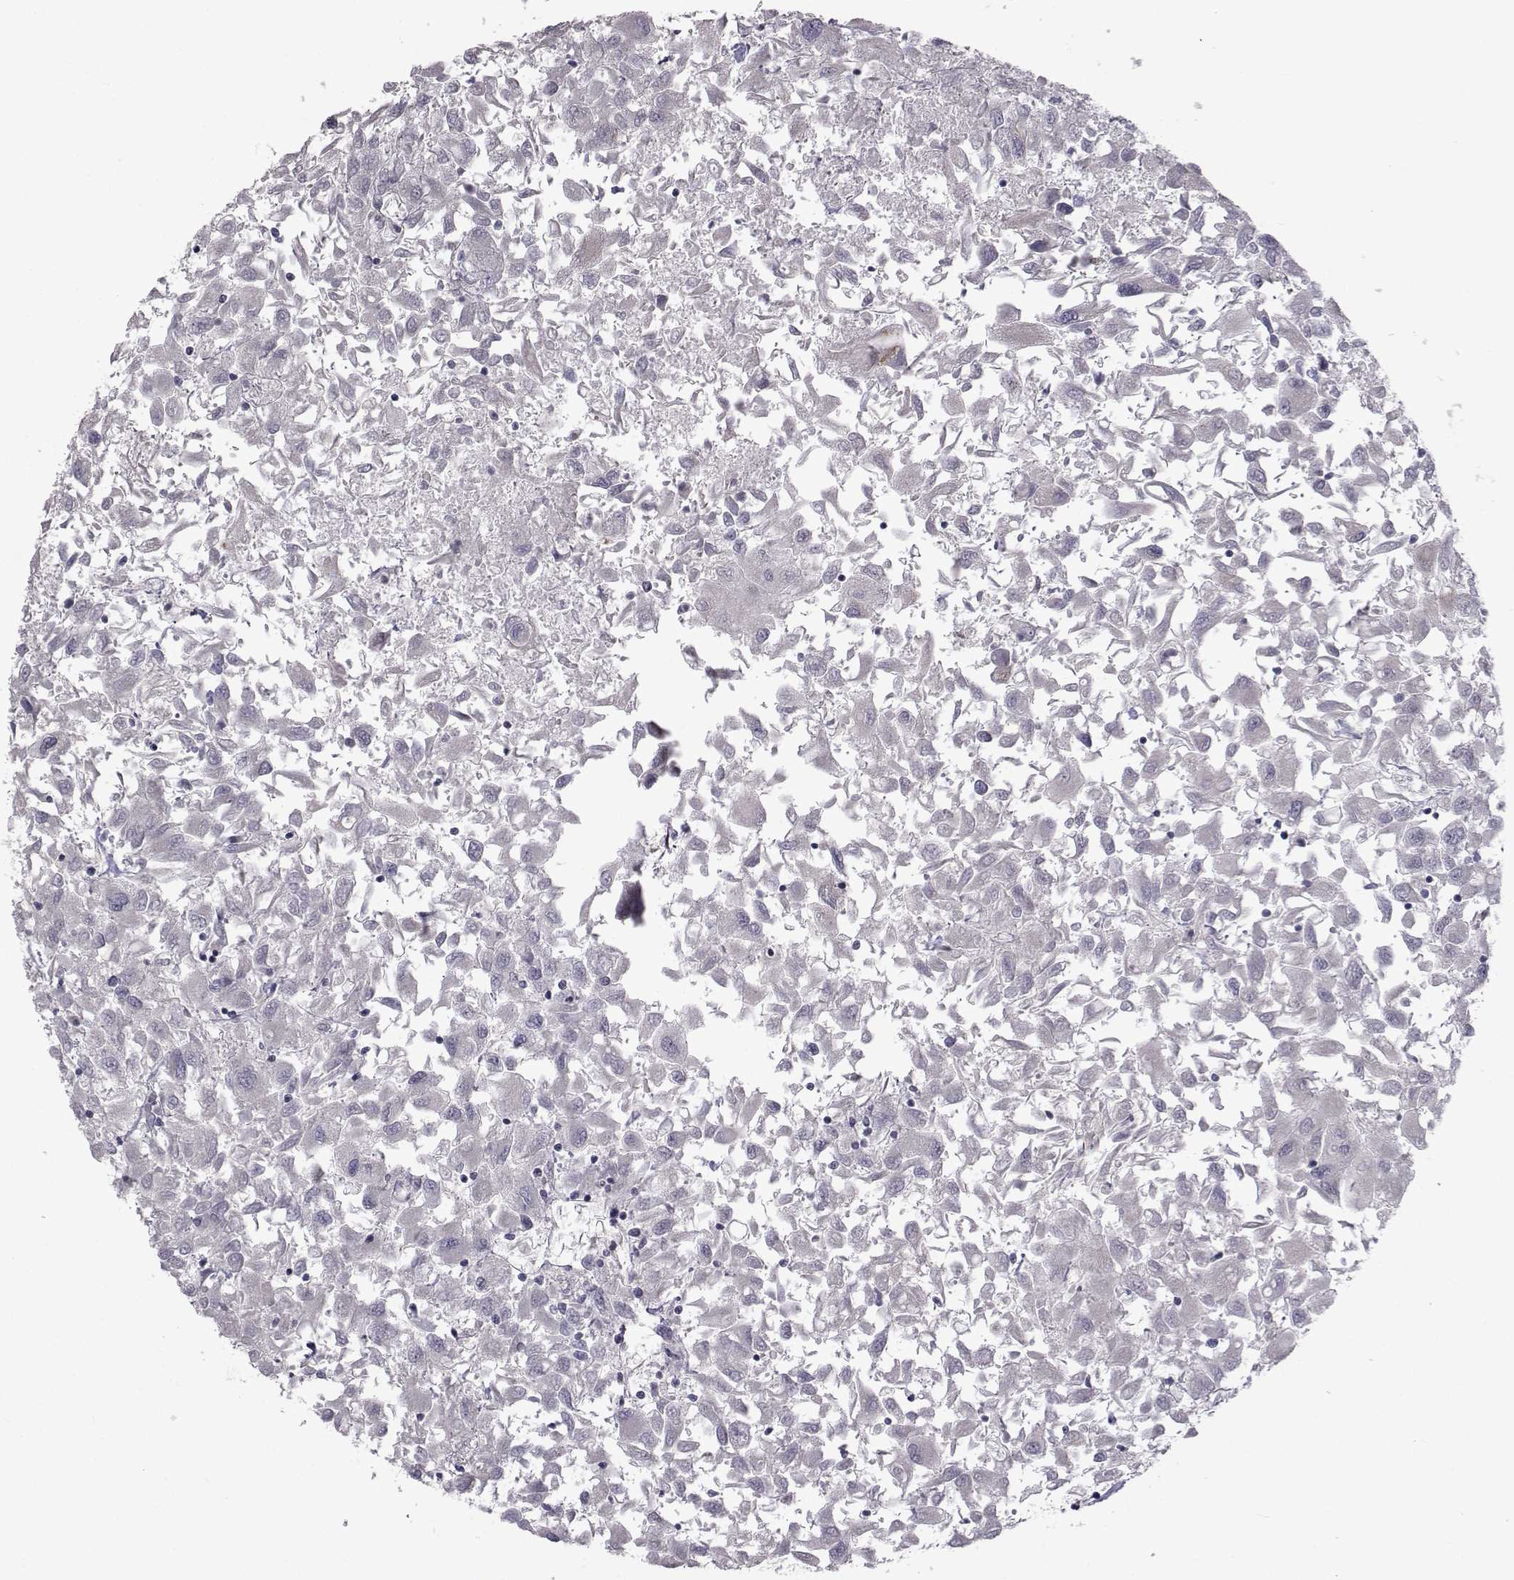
{"staining": {"intensity": "negative", "quantity": "none", "location": "none"}, "tissue": "renal cancer", "cell_type": "Tumor cells", "image_type": "cancer", "snomed": [{"axis": "morphology", "description": "Adenocarcinoma, NOS"}, {"axis": "topography", "description": "Kidney"}], "caption": "DAB (3,3'-diaminobenzidine) immunohistochemical staining of renal cancer (adenocarcinoma) demonstrates no significant staining in tumor cells.", "gene": "FDXR", "patient": {"sex": "female", "age": 76}}